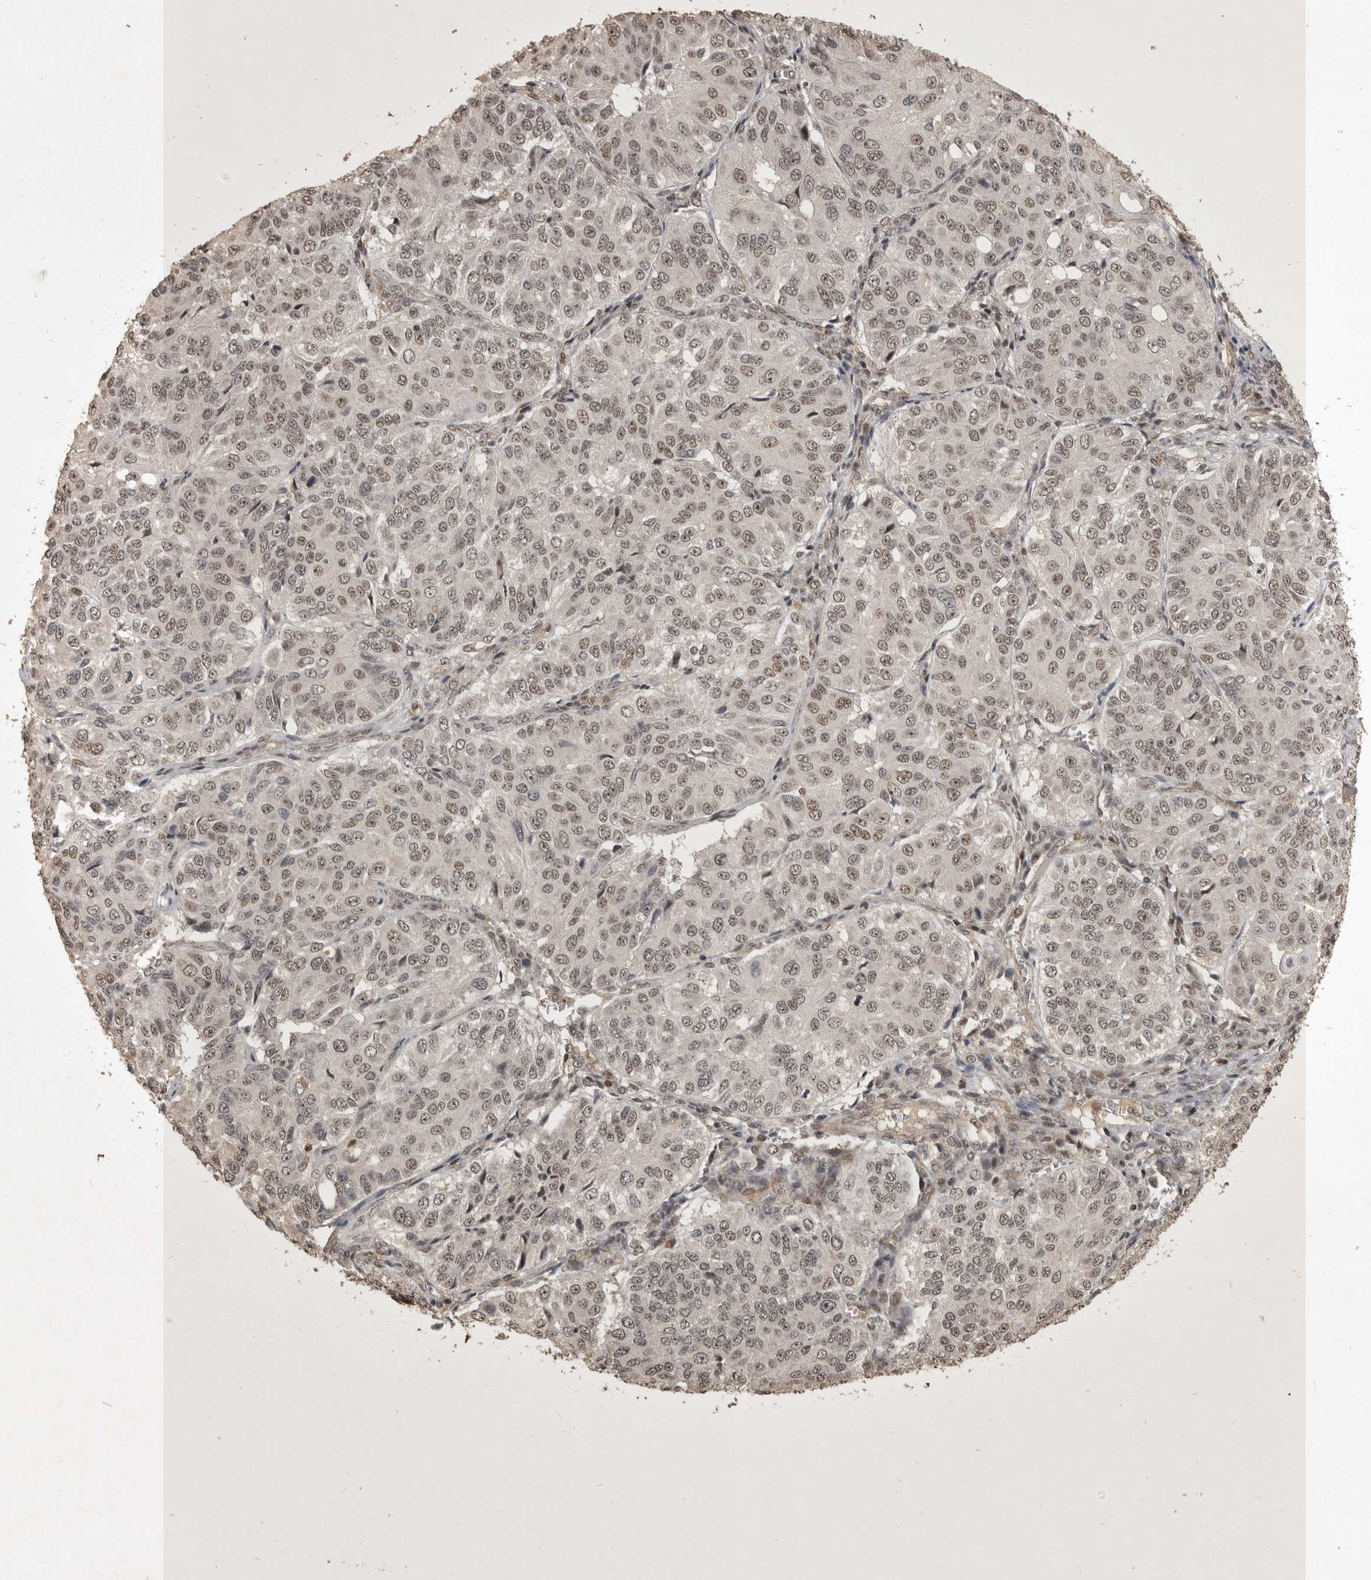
{"staining": {"intensity": "weak", "quantity": ">75%", "location": "nuclear"}, "tissue": "ovarian cancer", "cell_type": "Tumor cells", "image_type": "cancer", "snomed": [{"axis": "morphology", "description": "Carcinoma, endometroid"}, {"axis": "topography", "description": "Ovary"}], "caption": "An immunohistochemistry image of neoplastic tissue is shown. Protein staining in brown highlights weak nuclear positivity in ovarian endometroid carcinoma within tumor cells.", "gene": "CBLL1", "patient": {"sex": "female", "age": 51}}